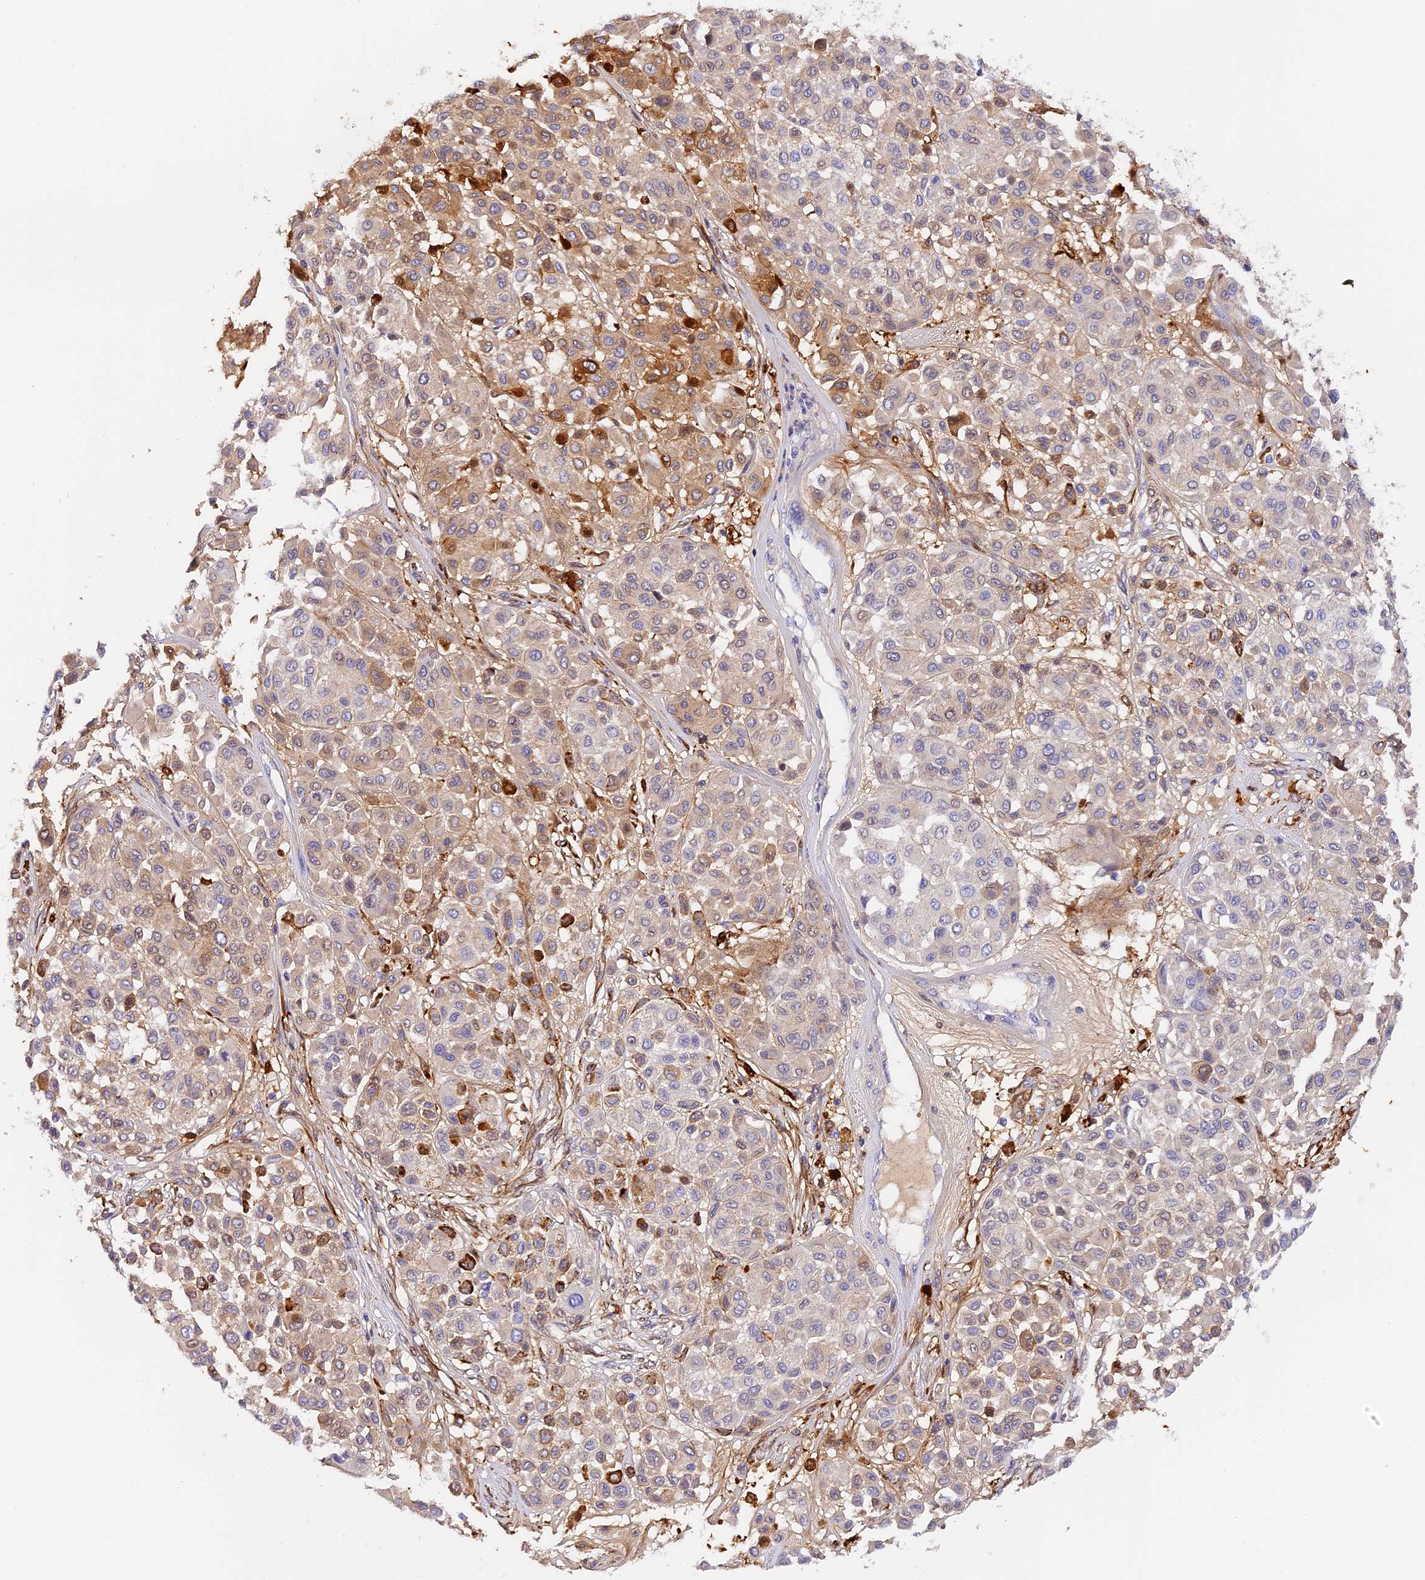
{"staining": {"intensity": "moderate", "quantity": "<25%", "location": "cytoplasmic/membranous"}, "tissue": "melanoma", "cell_type": "Tumor cells", "image_type": "cancer", "snomed": [{"axis": "morphology", "description": "Malignant melanoma, Metastatic site"}, {"axis": "topography", "description": "Soft tissue"}], "caption": "Human melanoma stained with a brown dye shows moderate cytoplasmic/membranous positive staining in approximately <25% of tumor cells.", "gene": "KATNB1", "patient": {"sex": "male", "age": 41}}